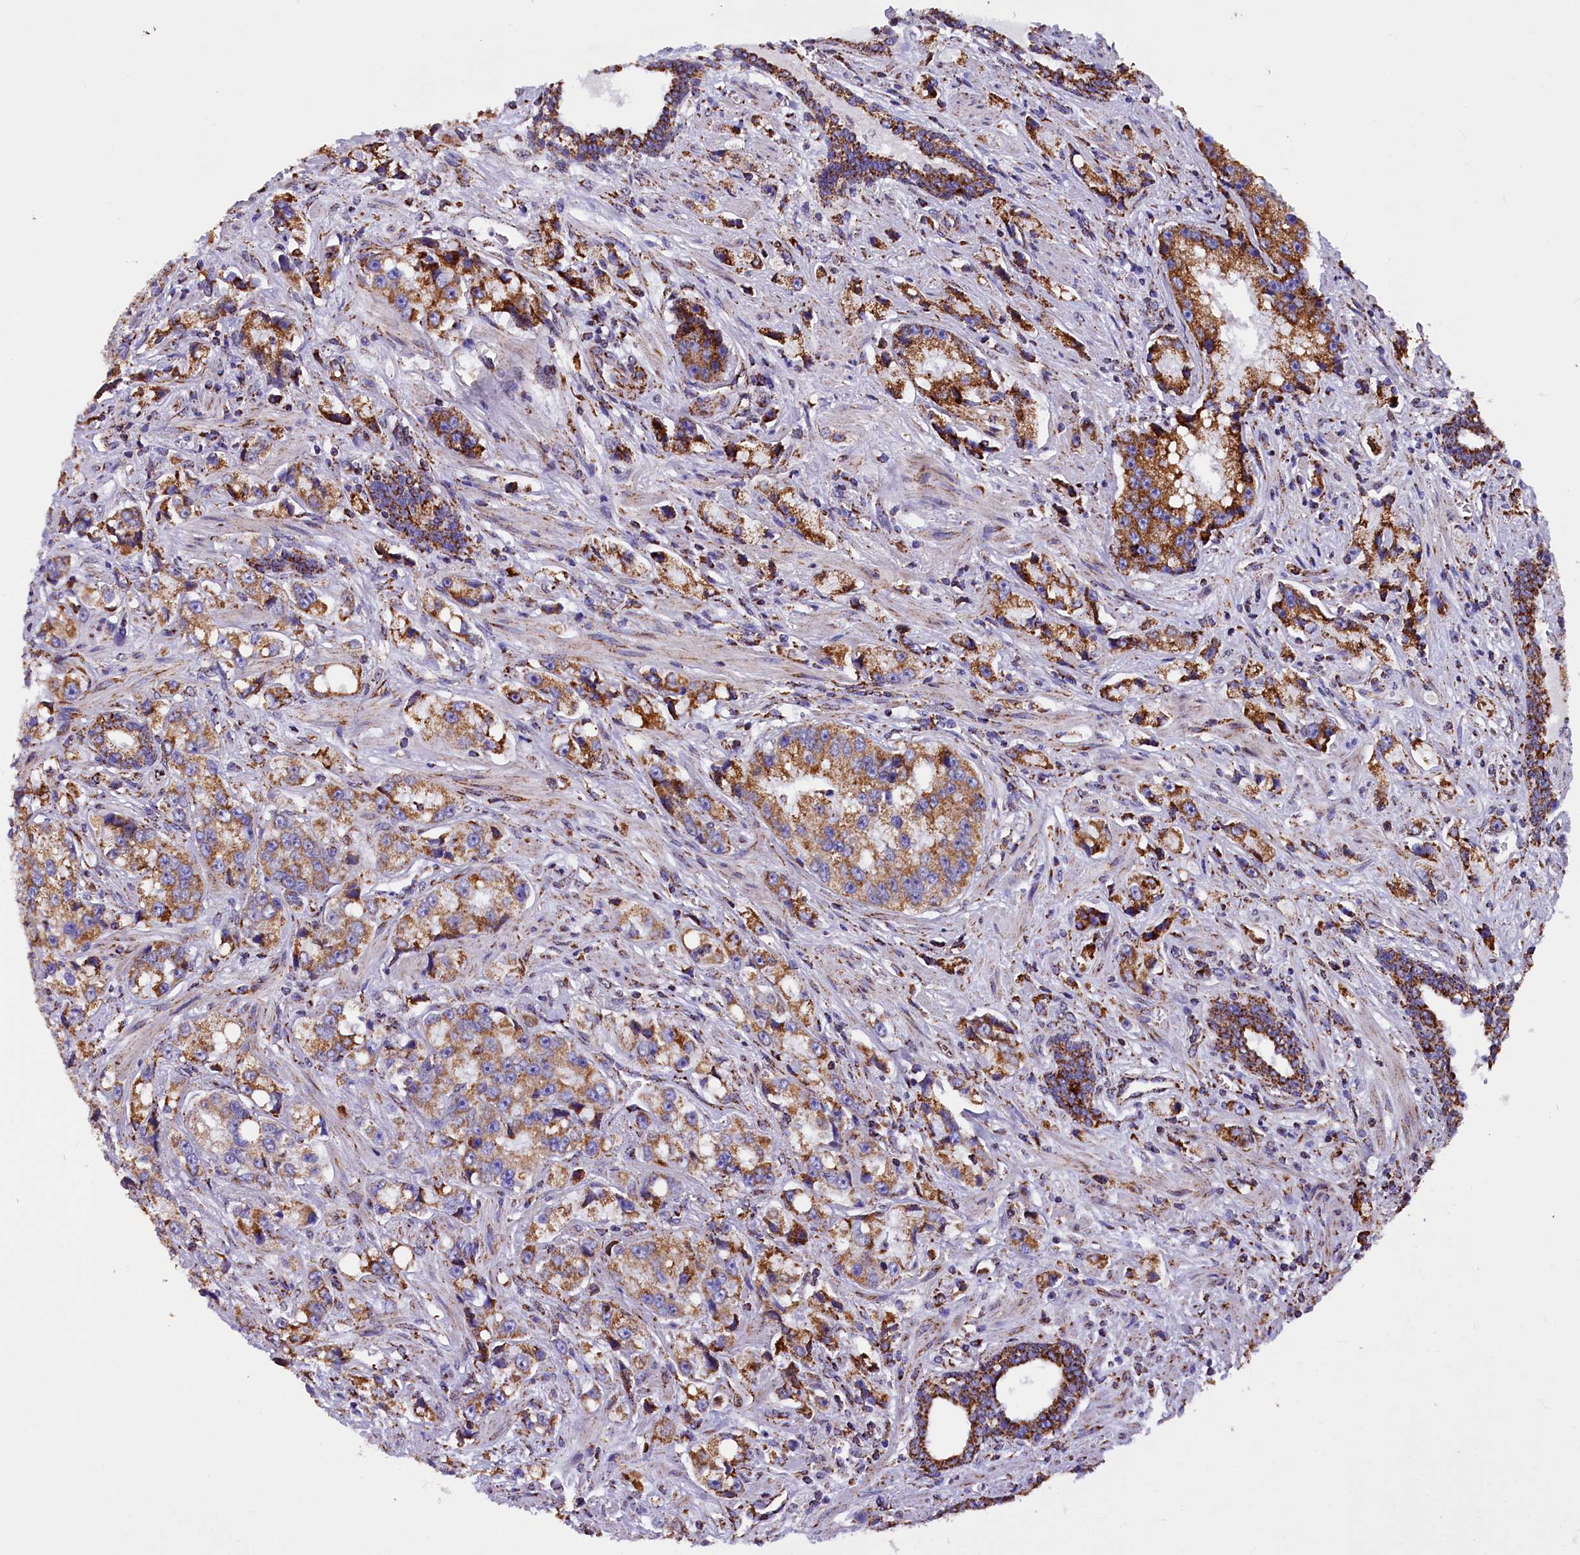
{"staining": {"intensity": "moderate", "quantity": ">75%", "location": "cytoplasmic/membranous"}, "tissue": "prostate cancer", "cell_type": "Tumor cells", "image_type": "cancer", "snomed": [{"axis": "morphology", "description": "Adenocarcinoma, High grade"}, {"axis": "topography", "description": "Prostate"}], "caption": "Human prostate cancer stained with a brown dye displays moderate cytoplasmic/membranous positive positivity in about >75% of tumor cells.", "gene": "SLC39A3", "patient": {"sex": "male", "age": 74}}